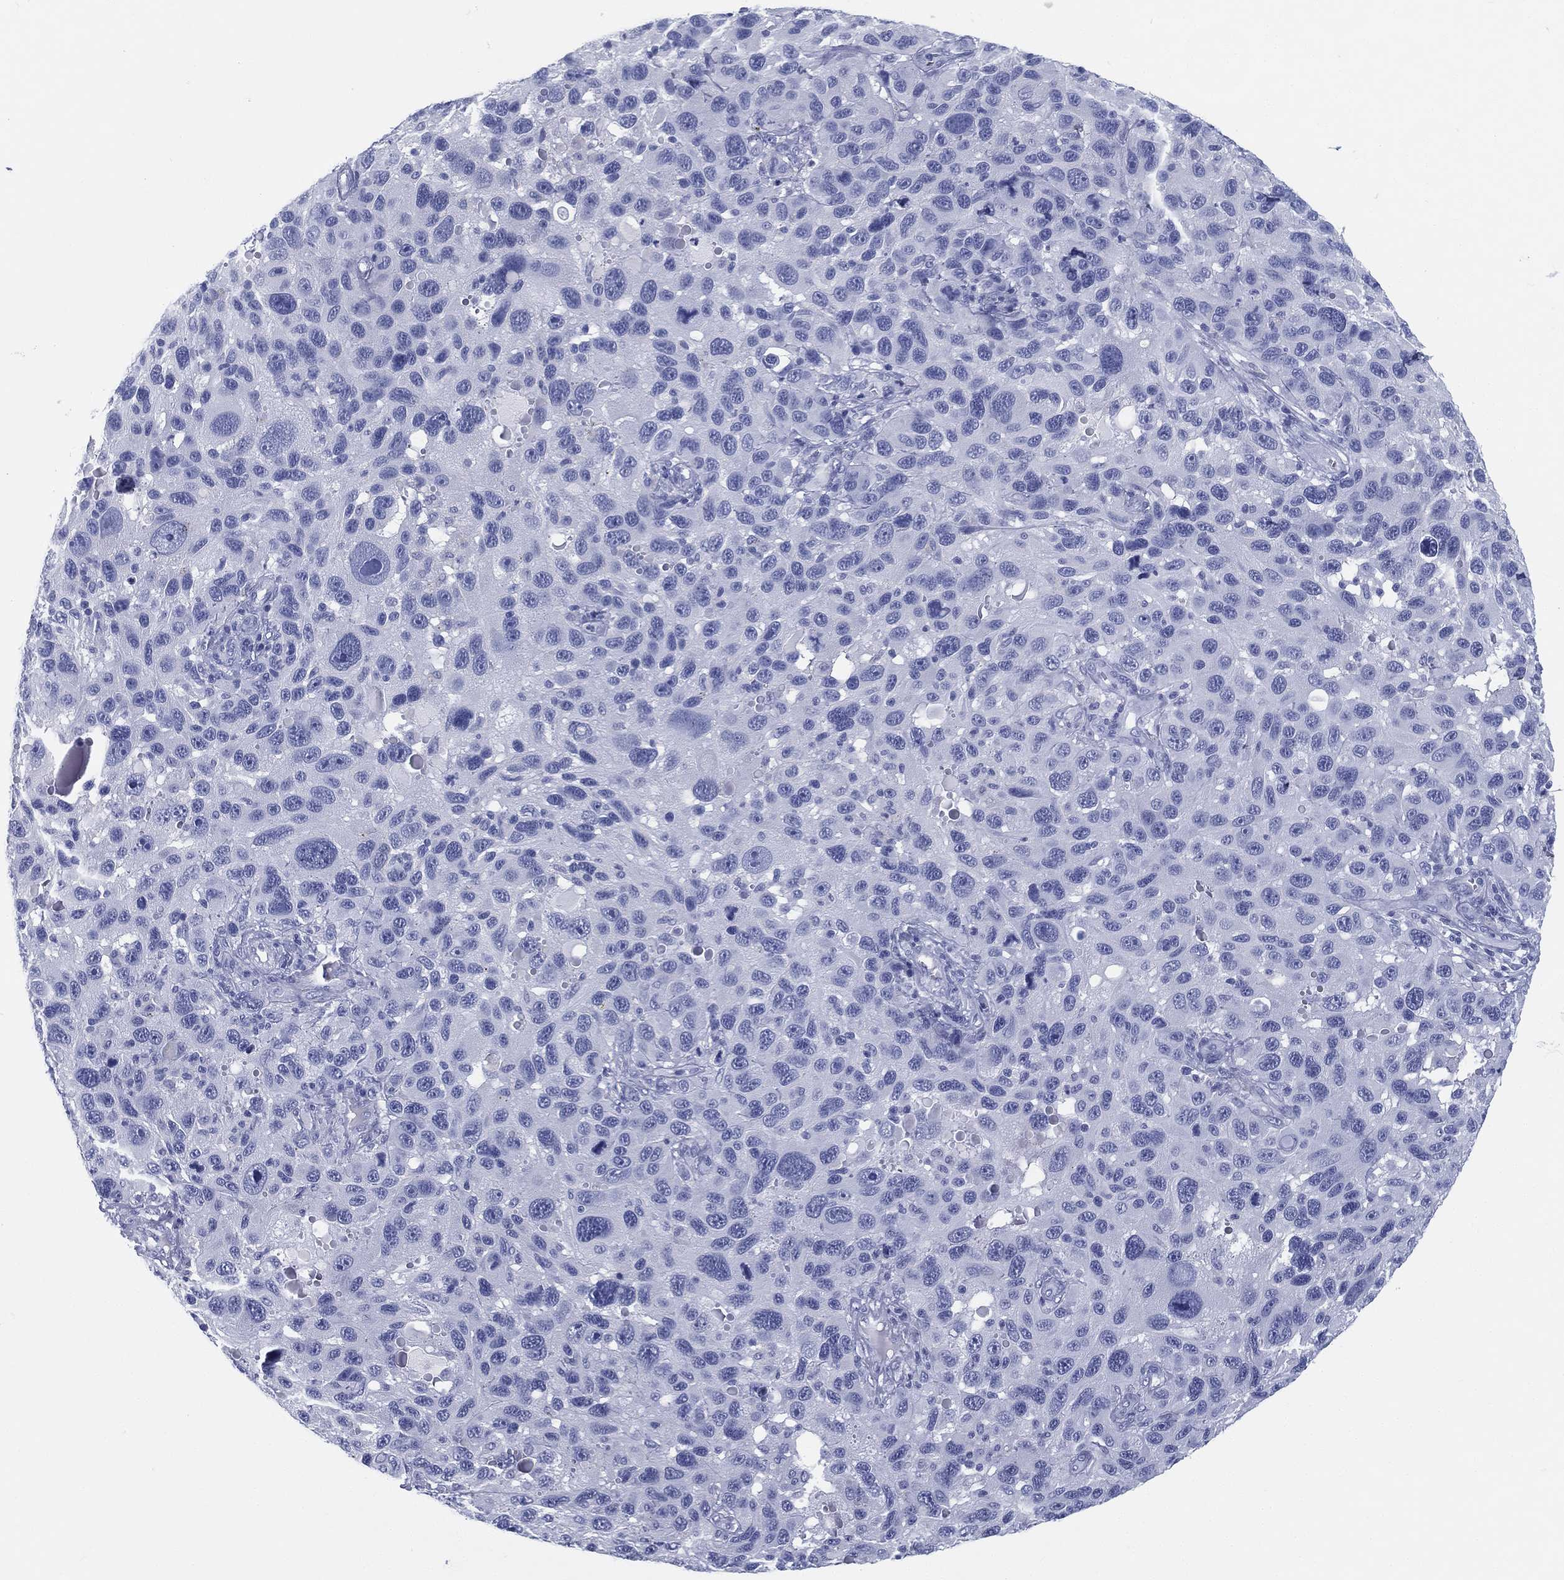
{"staining": {"intensity": "negative", "quantity": "none", "location": "none"}, "tissue": "melanoma", "cell_type": "Tumor cells", "image_type": "cancer", "snomed": [{"axis": "morphology", "description": "Malignant melanoma, NOS"}, {"axis": "topography", "description": "Skin"}], "caption": "Immunohistochemistry (IHC) of malignant melanoma exhibits no expression in tumor cells. (DAB immunohistochemistry with hematoxylin counter stain).", "gene": "TMEM252", "patient": {"sex": "male", "age": 53}}